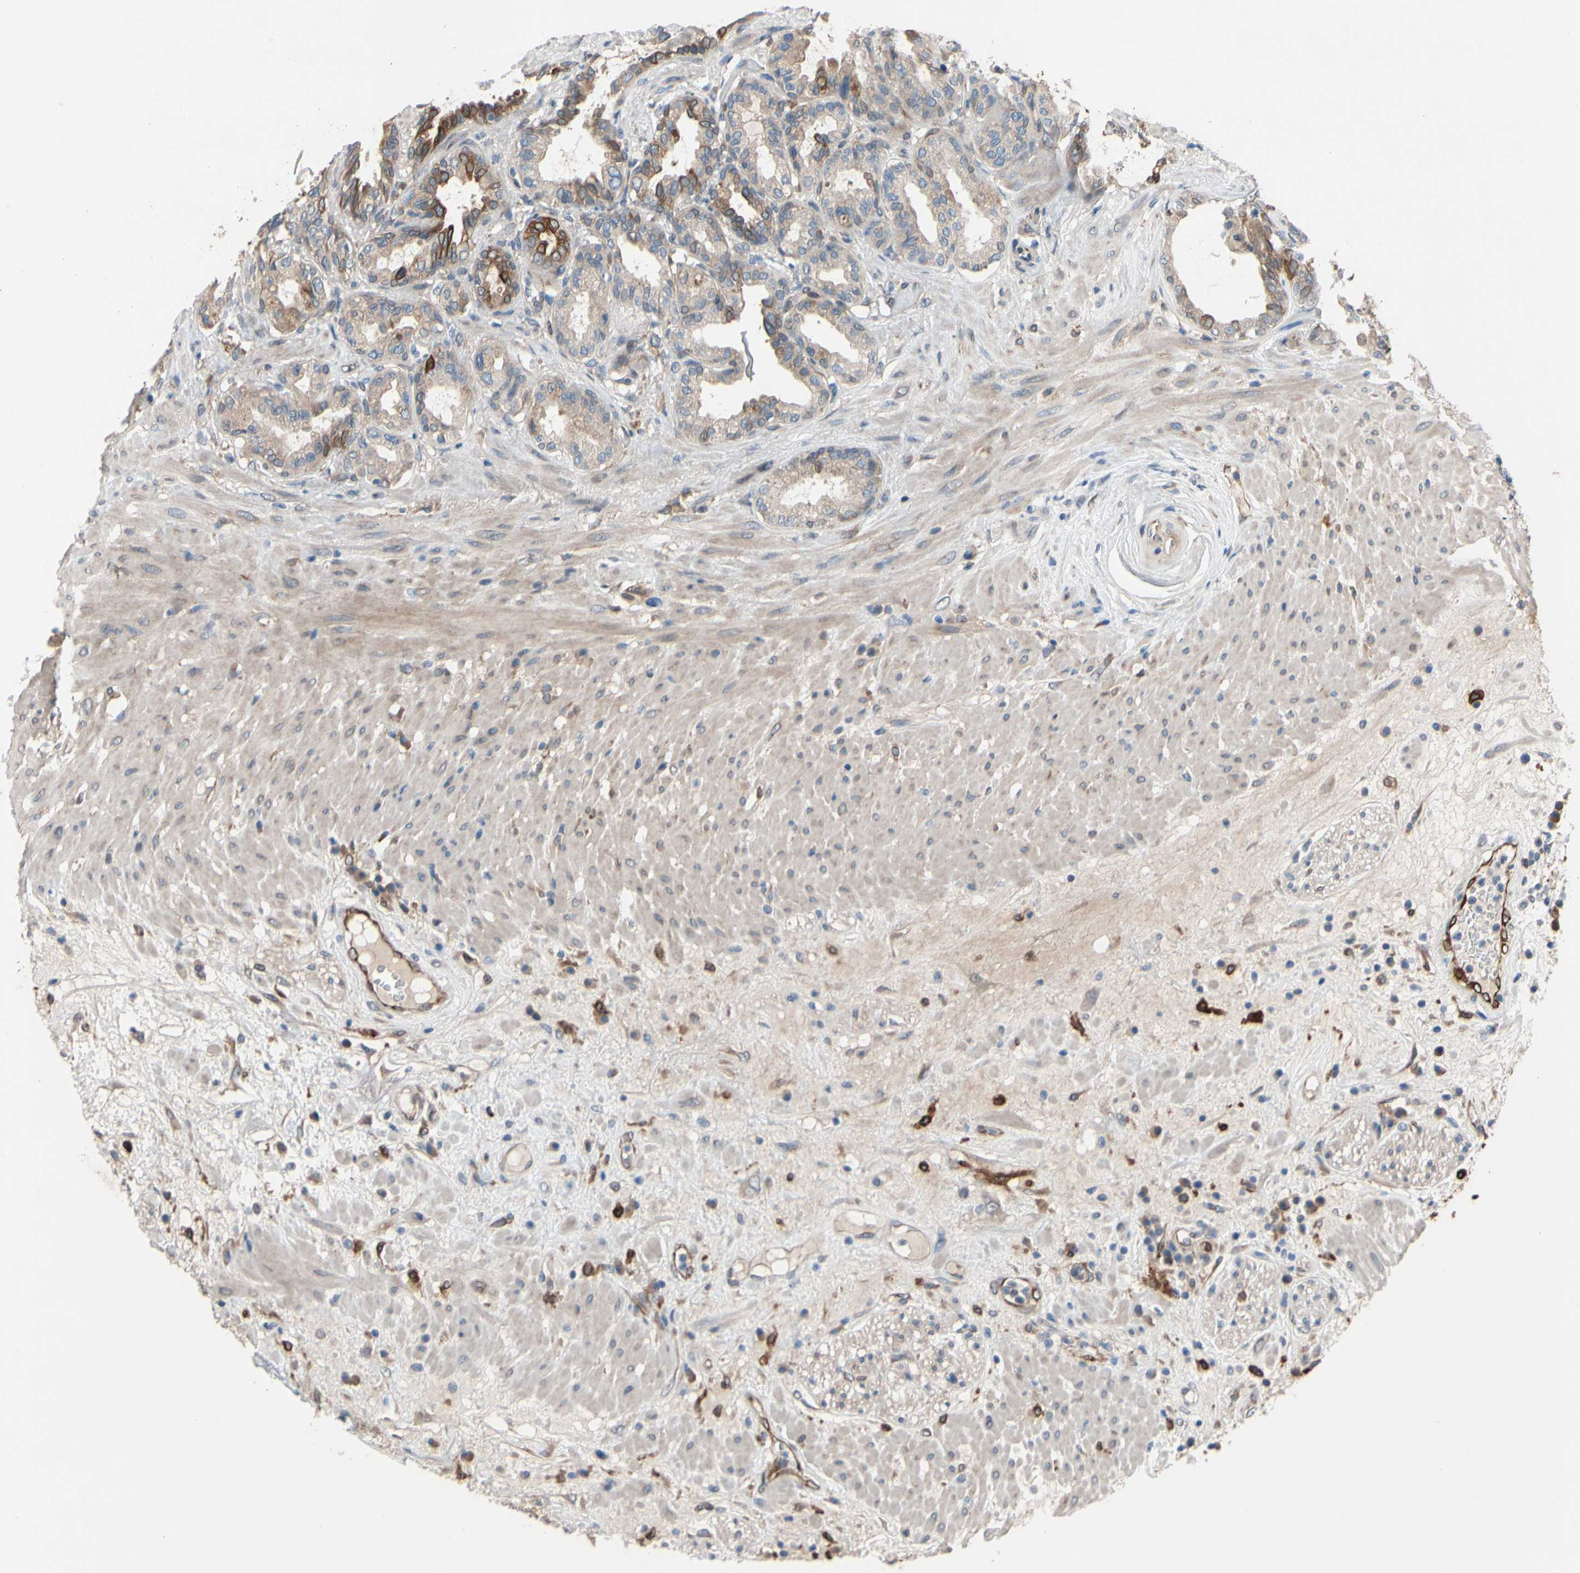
{"staining": {"intensity": "strong", "quantity": "<25%", "location": "cytoplasmic/membranous"}, "tissue": "seminal vesicle", "cell_type": "Glandular cells", "image_type": "normal", "snomed": [{"axis": "morphology", "description": "Normal tissue, NOS"}, {"axis": "topography", "description": "Seminal veicle"}], "caption": "Brown immunohistochemical staining in unremarkable human seminal vesicle shows strong cytoplasmic/membranous expression in approximately <25% of glandular cells. (brown staining indicates protein expression, while blue staining denotes nuclei).", "gene": "PRXL2A", "patient": {"sex": "male", "age": 61}}